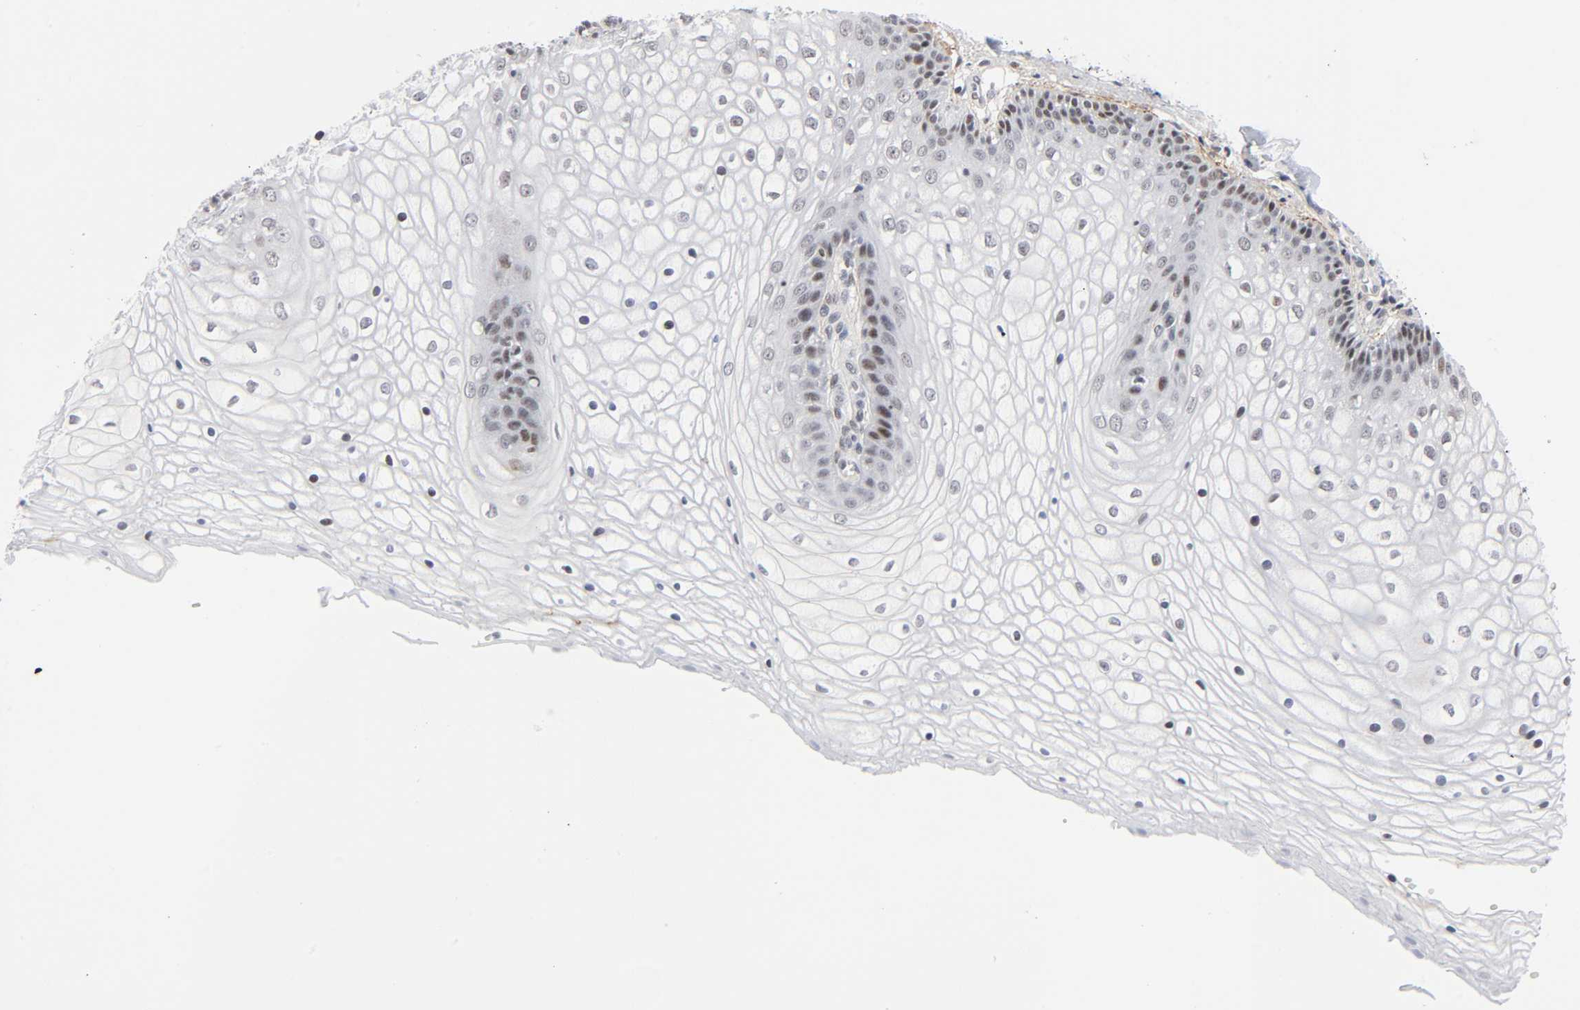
{"staining": {"intensity": "moderate", "quantity": "25%-75%", "location": "nuclear"}, "tissue": "vagina", "cell_type": "Squamous epithelial cells", "image_type": "normal", "snomed": [{"axis": "morphology", "description": "Normal tissue, NOS"}, {"axis": "topography", "description": "Vagina"}], "caption": "Immunohistochemical staining of normal vagina reveals moderate nuclear protein expression in about 25%-75% of squamous epithelial cells. (DAB IHC with brightfield microscopy, high magnification).", "gene": "DIDO1", "patient": {"sex": "female", "age": 34}}